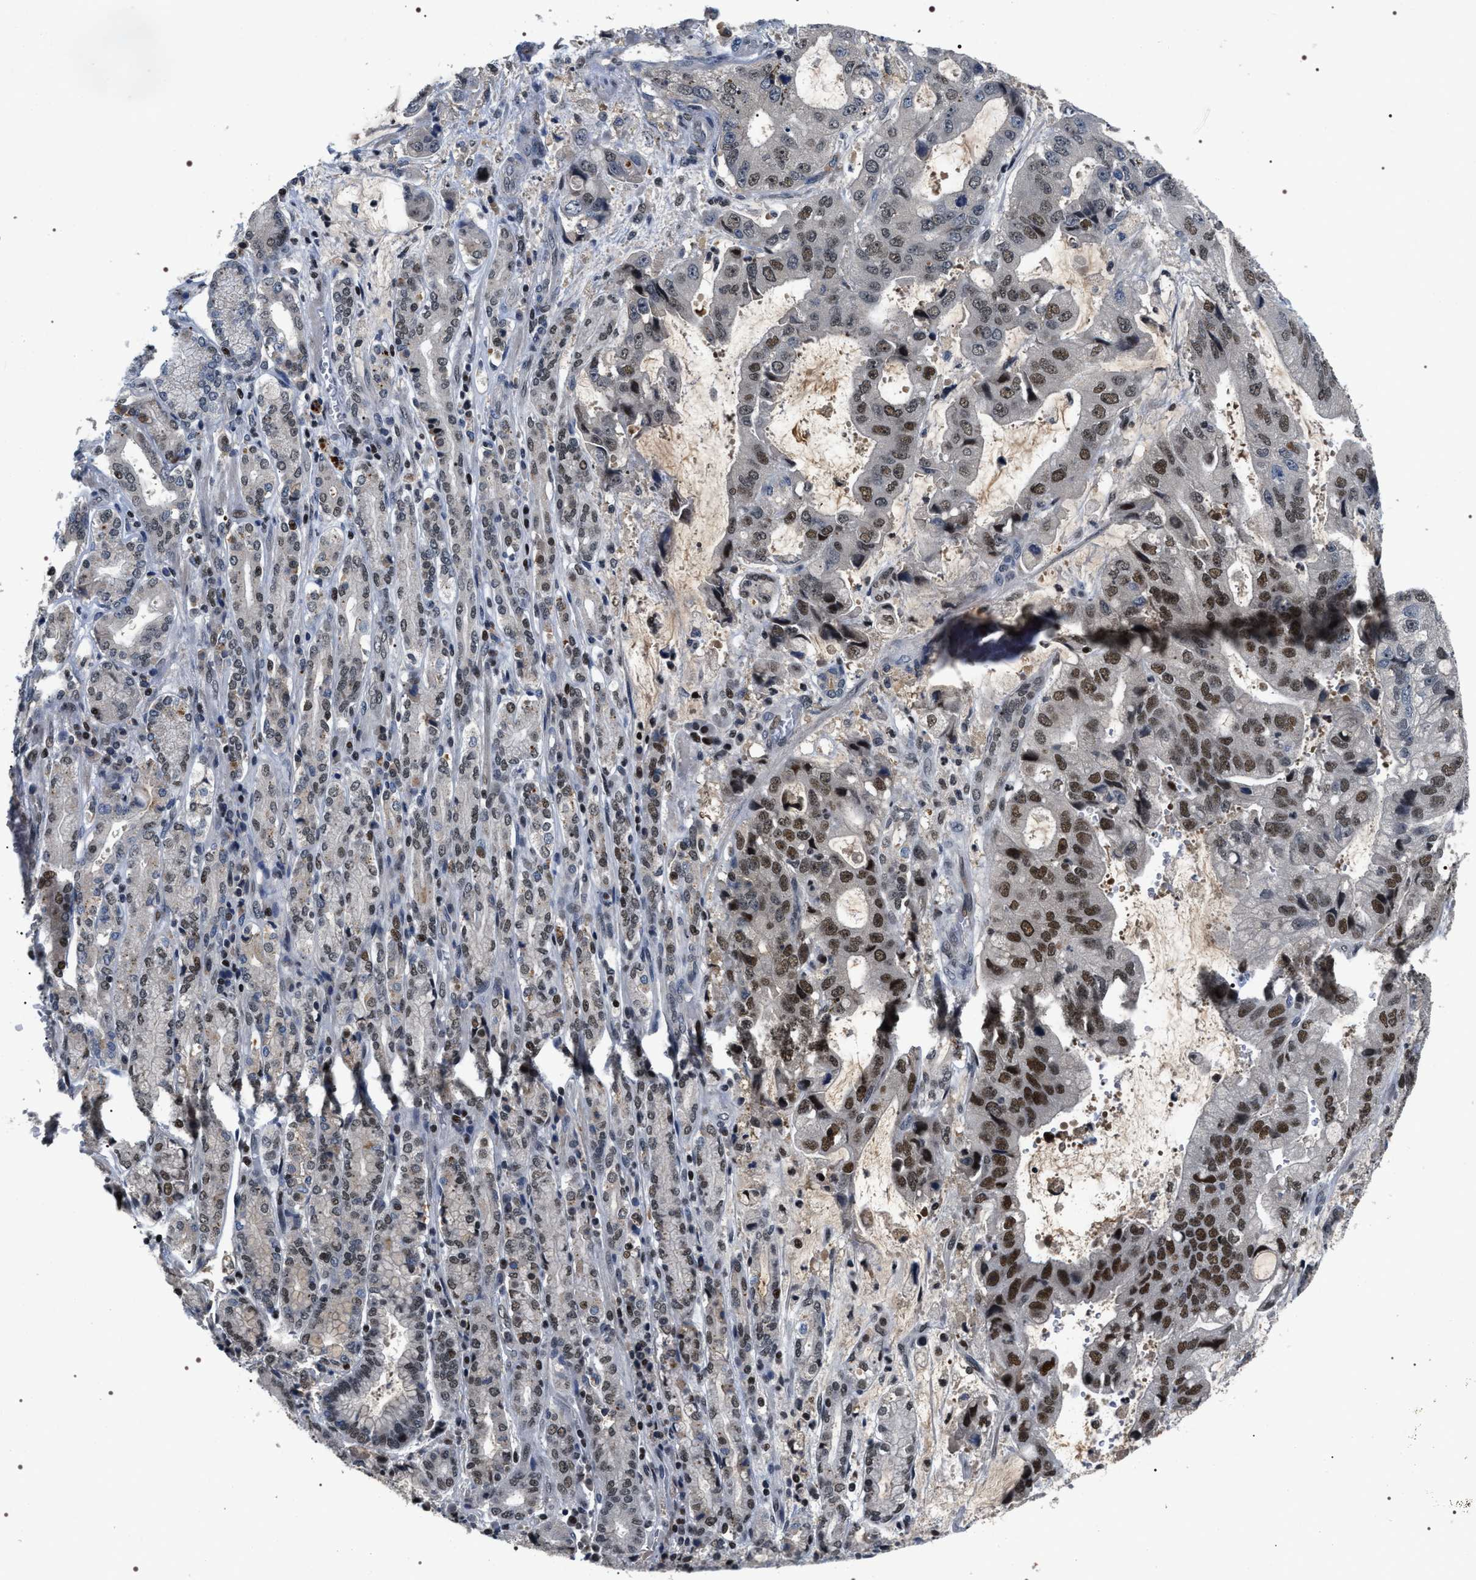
{"staining": {"intensity": "moderate", "quantity": "25%-75%", "location": "nuclear"}, "tissue": "stomach cancer", "cell_type": "Tumor cells", "image_type": "cancer", "snomed": [{"axis": "morphology", "description": "Normal tissue, NOS"}, {"axis": "morphology", "description": "Adenocarcinoma, NOS"}, {"axis": "topography", "description": "Stomach"}], "caption": "The image shows staining of adenocarcinoma (stomach), revealing moderate nuclear protein expression (brown color) within tumor cells.", "gene": "C7orf25", "patient": {"sex": "male", "age": 62}}